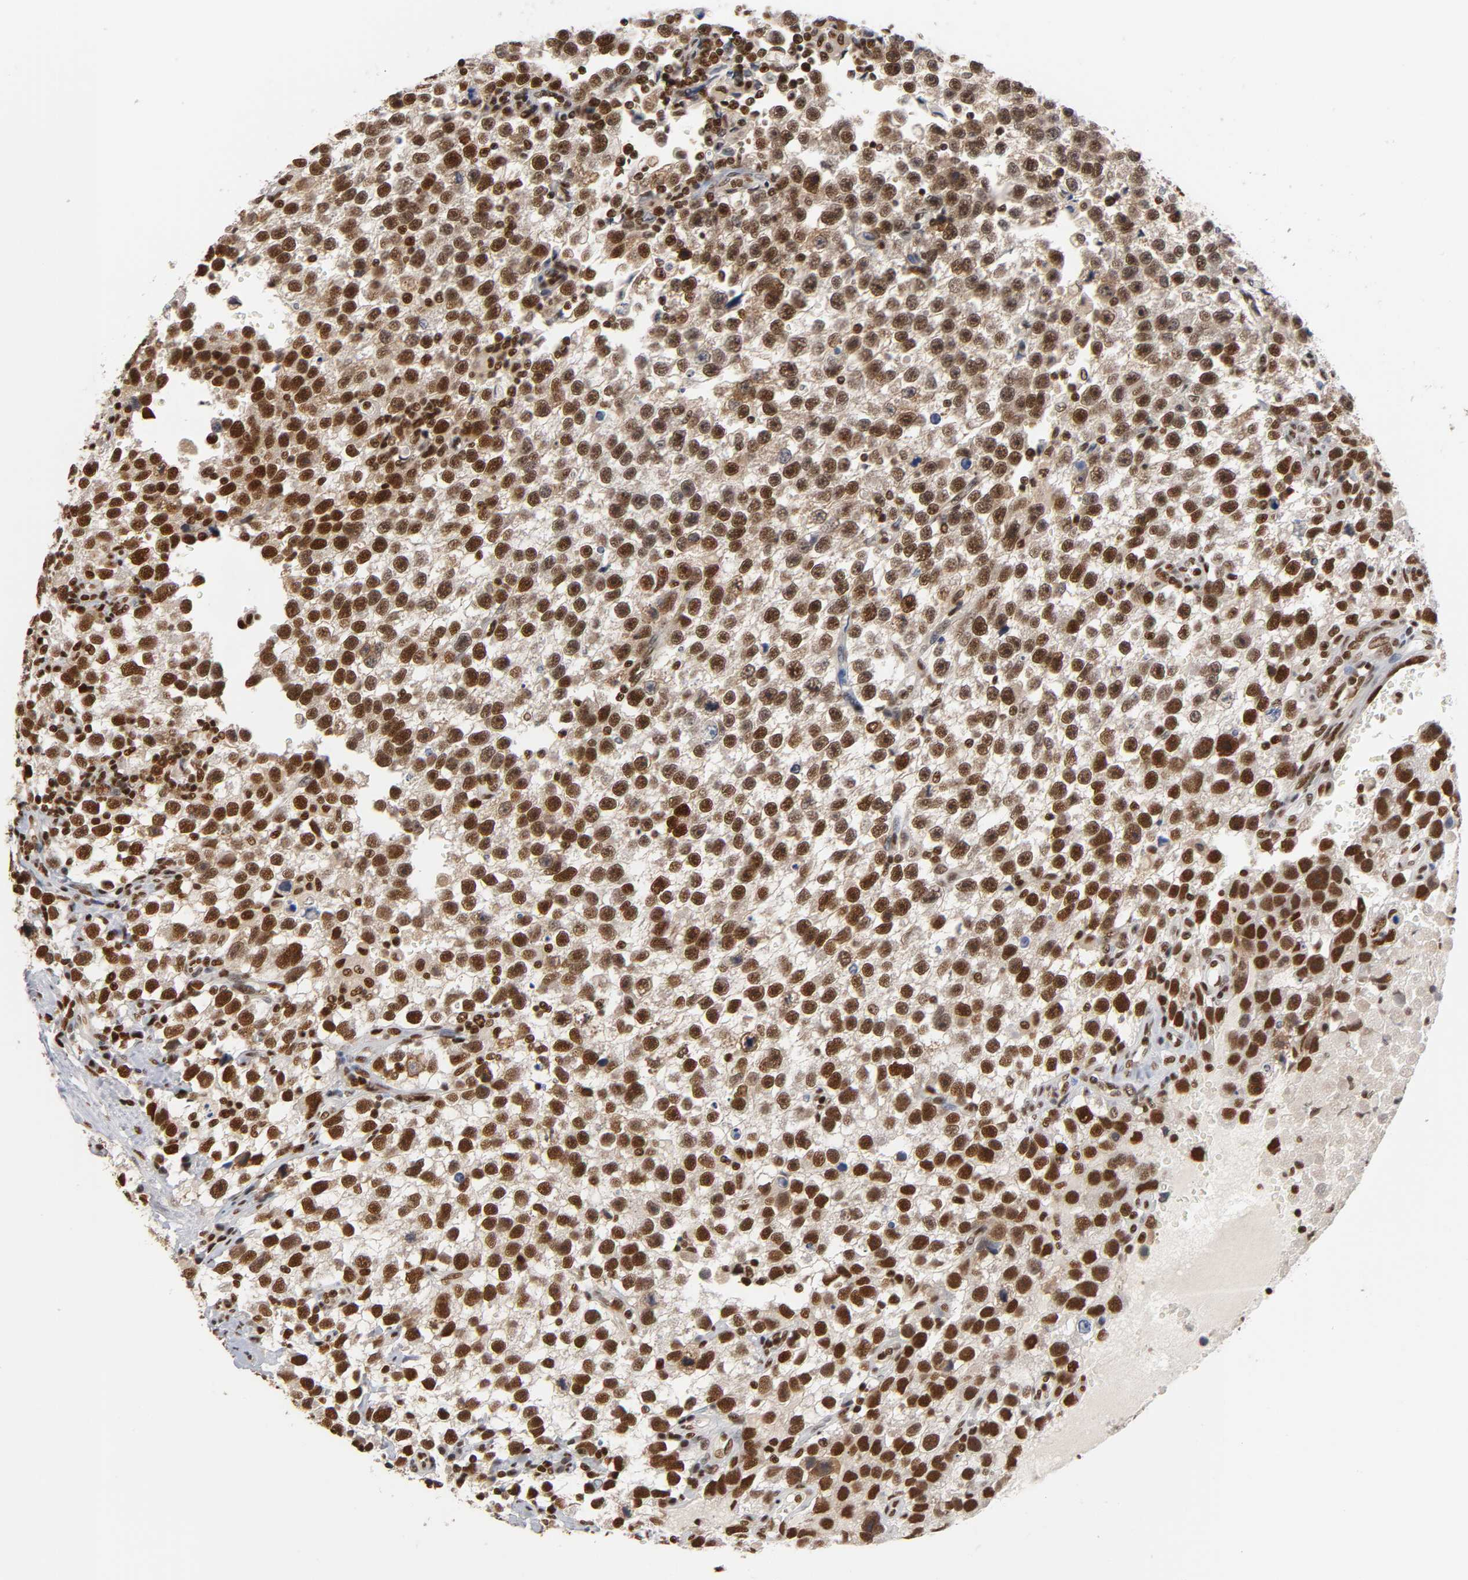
{"staining": {"intensity": "strong", "quantity": ">75%", "location": "nuclear"}, "tissue": "testis cancer", "cell_type": "Tumor cells", "image_type": "cancer", "snomed": [{"axis": "morphology", "description": "Seminoma, NOS"}, {"axis": "topography", "description": "Testis"}], "caption": "Immunohistochemistry (IHC) (DAB (3,3'-diaminobenzidine)) staining of human testis seminoma shows strong nuclear protein expression in approximately >75% of tumor cells.", "gene": "ILKAP", "patient": {"sex": "male", "age": 33}}